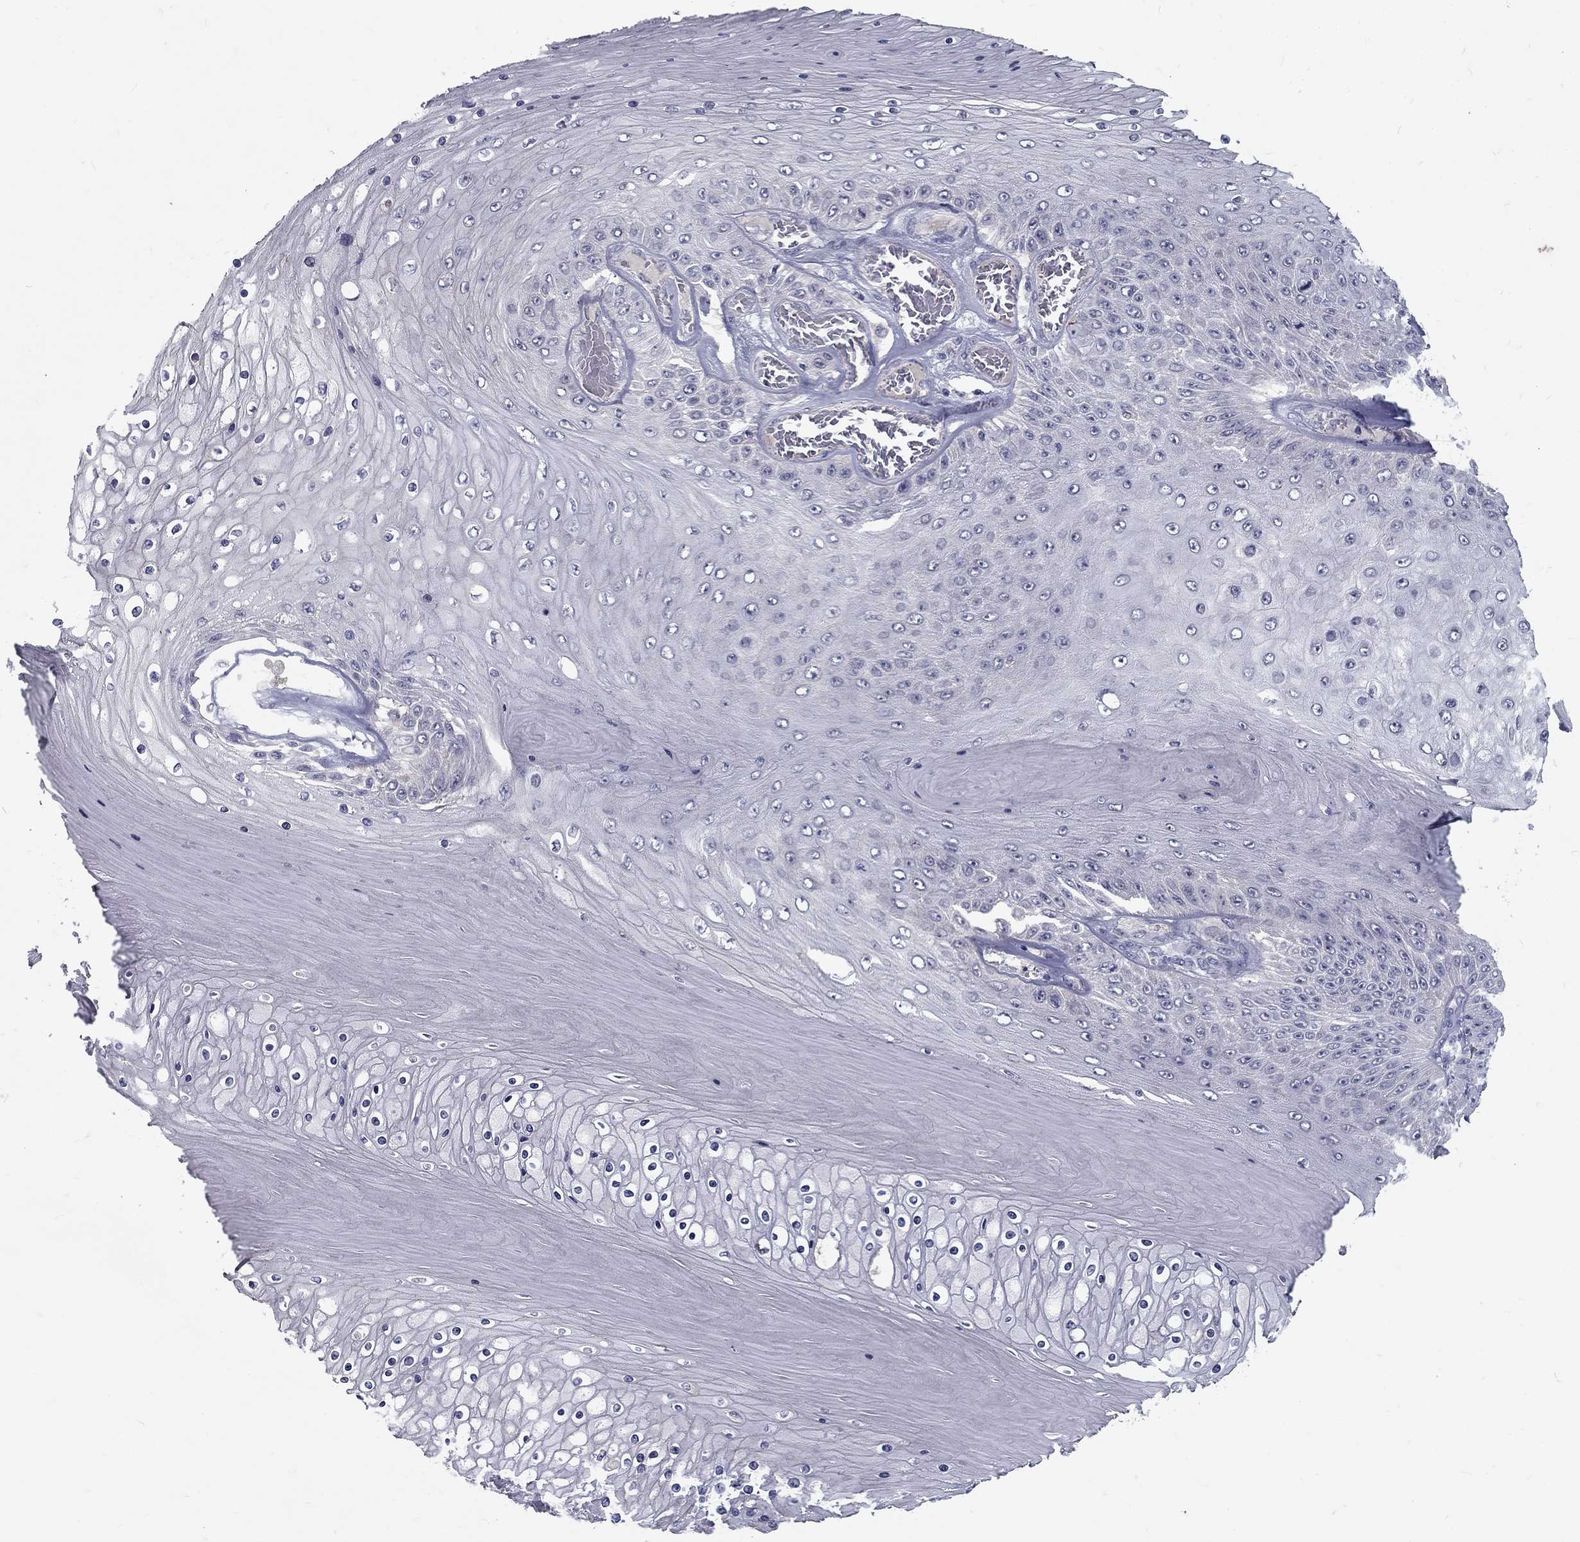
{"staining": {"intensity": "negative", "quantity": "none", "location": "none"}, "tissue": "skin cancer", "cell_type": "Tumor cells", "image_type": "cancer", "snomed": [{"axis": "morphology", "description": "Squamous cell carcinoma, NOS"}, {"axis": "topography", "description": "Skin"}], "caption": "Tumor cells are negative for protein expression in human skin squamous cell carcinoma. The staining is performed using DAB (3,3'-diaminobenzidine) brown chromogen with nuclei counter-stained in using hematoxylin.", "gene": "NOS1", "patient": {"sex": "male", "age": 62}}